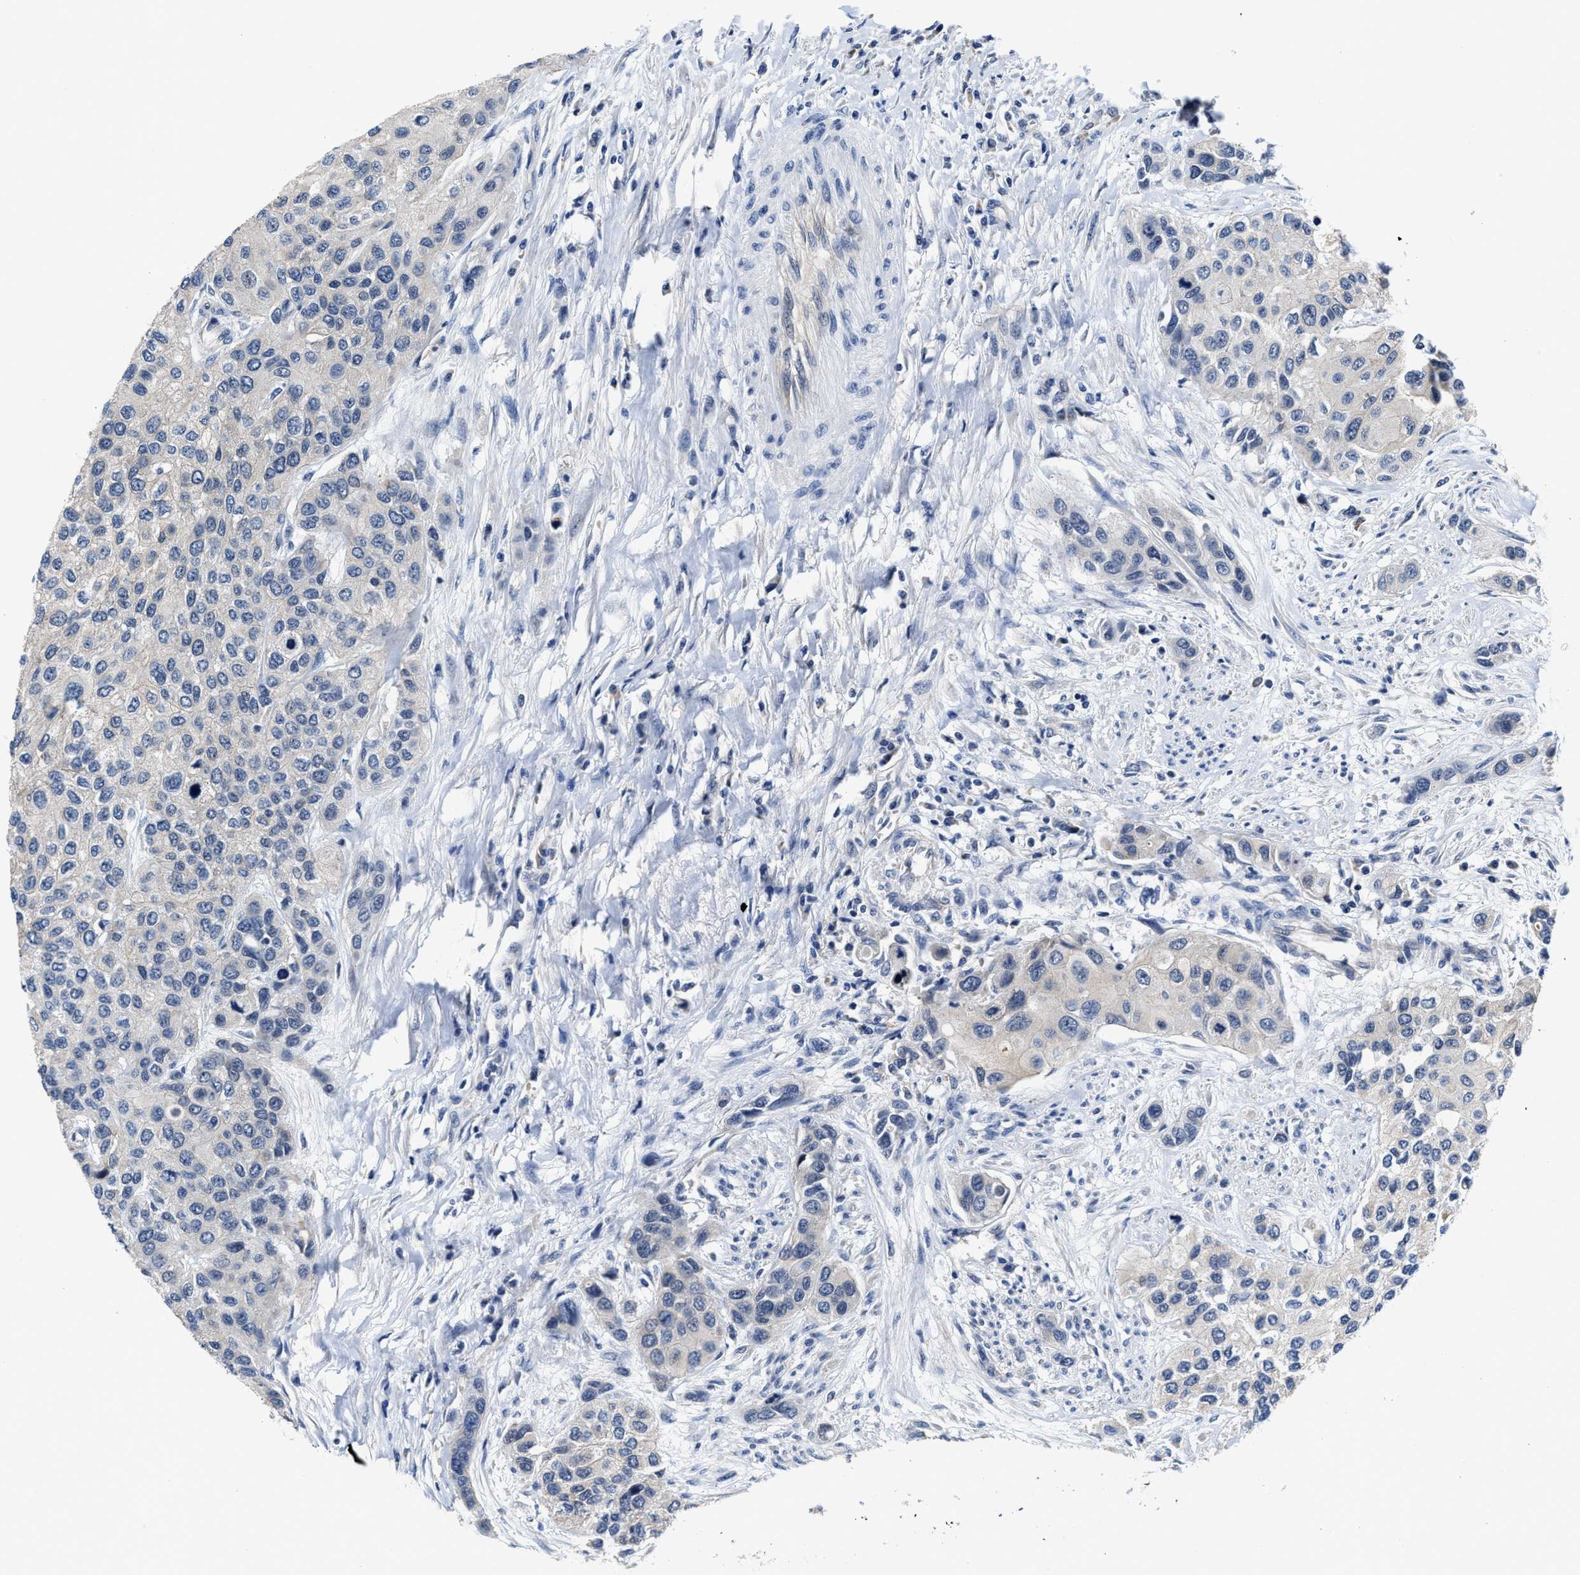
{"staining": {"intensity": "negative", "quantity": "none", "location": "none"}, "tissue": "urothelial cancer", "cell_type": "Tumor cells", "image_type": "cancer", "snomed": [{"axis": "morphology", "description": "Urothelial carcinoma, High grade"}, {"axis": "topography", "description": "Urinary bladder"}], "caption": "Protein analysis of urothelial carcinoma (high-grade) reveals no significant expression in tumor cells.", "gene": "GHITM", "patient": {"sex": "female", "age": 56}}